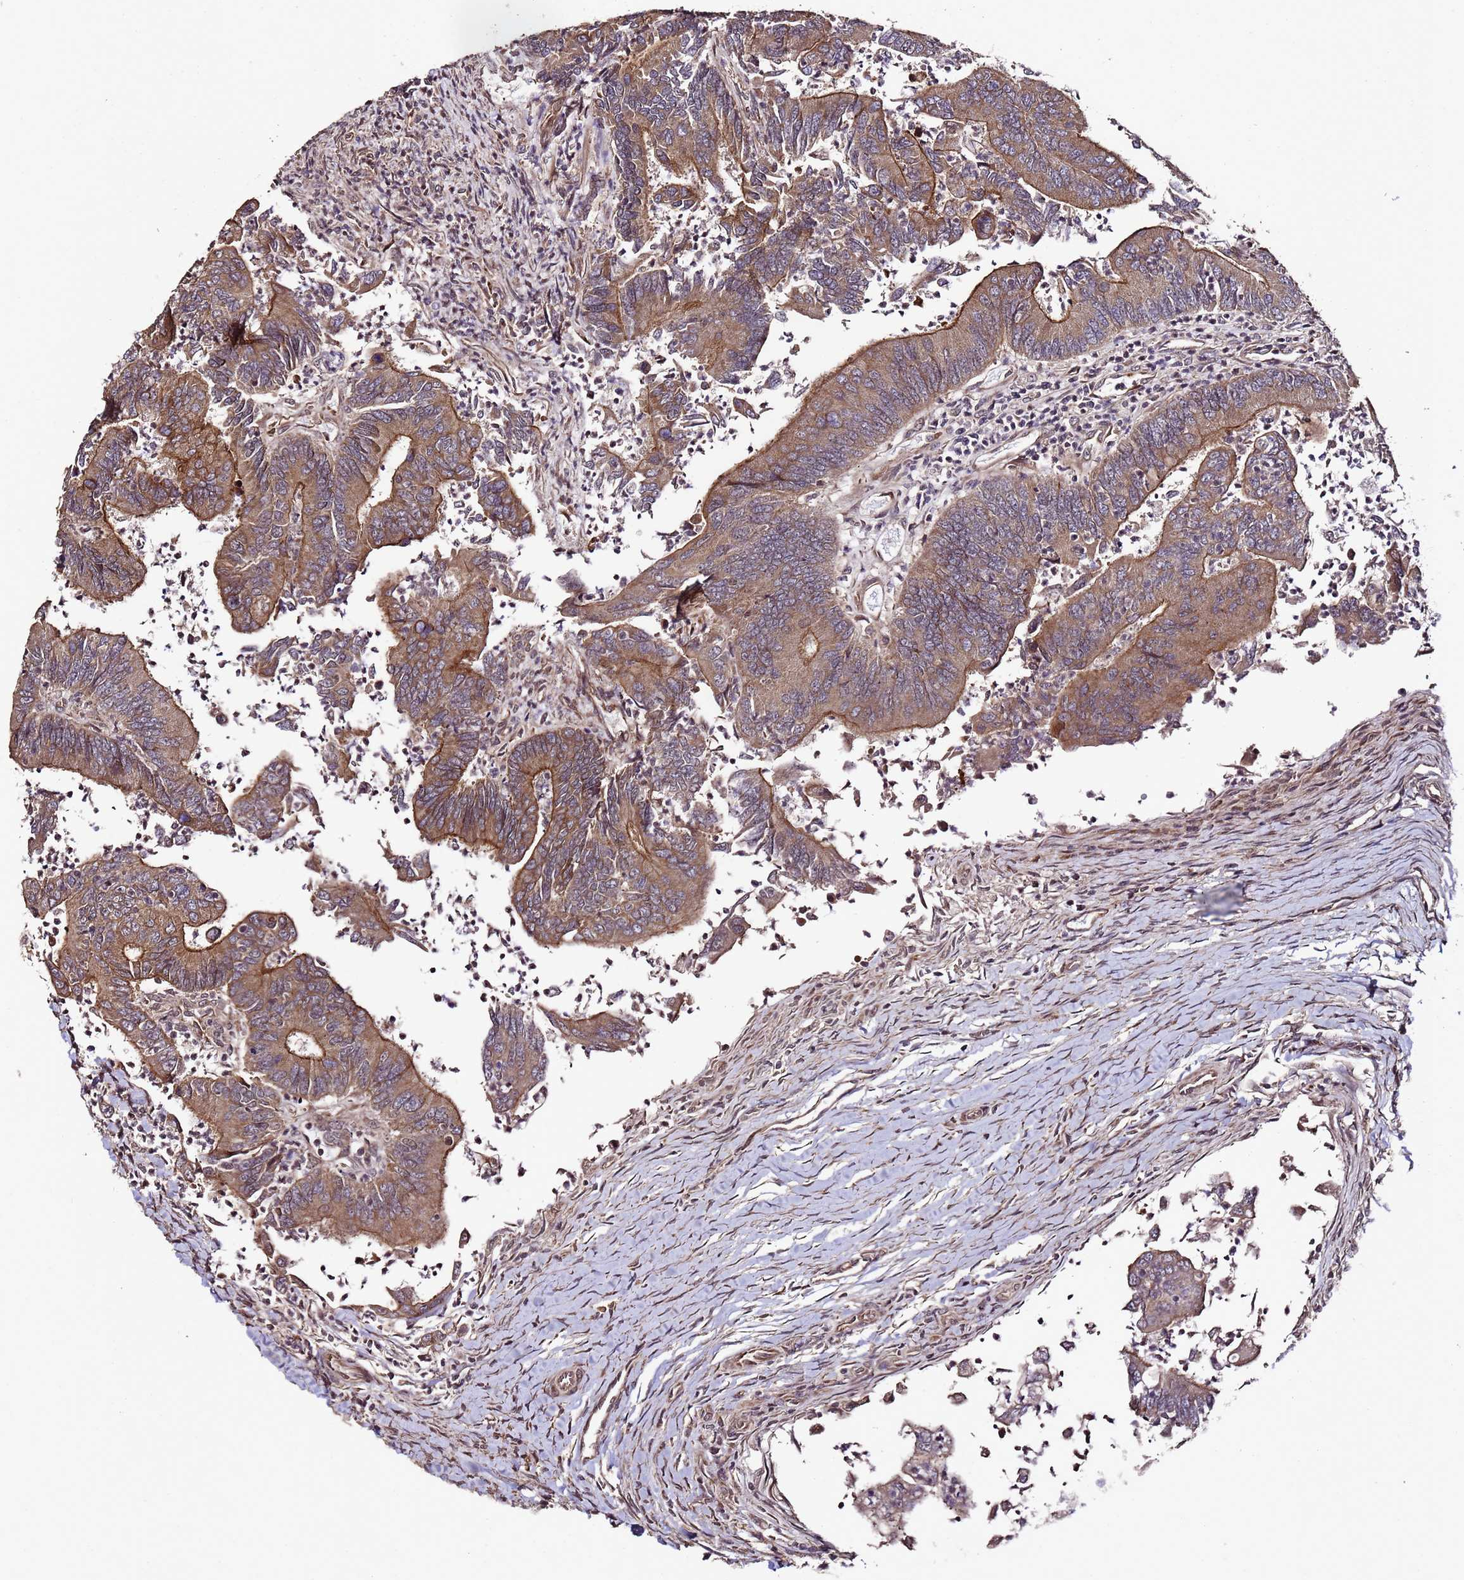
{"staining": {"intensity": "moderate", "quantity": ">75%", "location": "cytoplasmic/membranous"}, "tissue": "colorectal cancer", "cell_type": "Tumor cells", "image_type": "cancer", "snomed": [{"axis": "morphology", "description": "Adenocarcinoma, NOS"}, {"axis": "topography", "description": "Colon"}], "caption": "Protein expression analysis of colorectal adenocarcinoma demonstrates moderate cytoplasmic/membranous positivity in approximately >75% of tumor cells. The staining was performed using DAB (3,3'-diaminobenzidine) to visualize the protein expression in brown, while the nuclei were stained in blue with hematoxylin (Magnification: 20x).", "gene": "PRODH", "patient": {"sex": "female", "age": 67}}